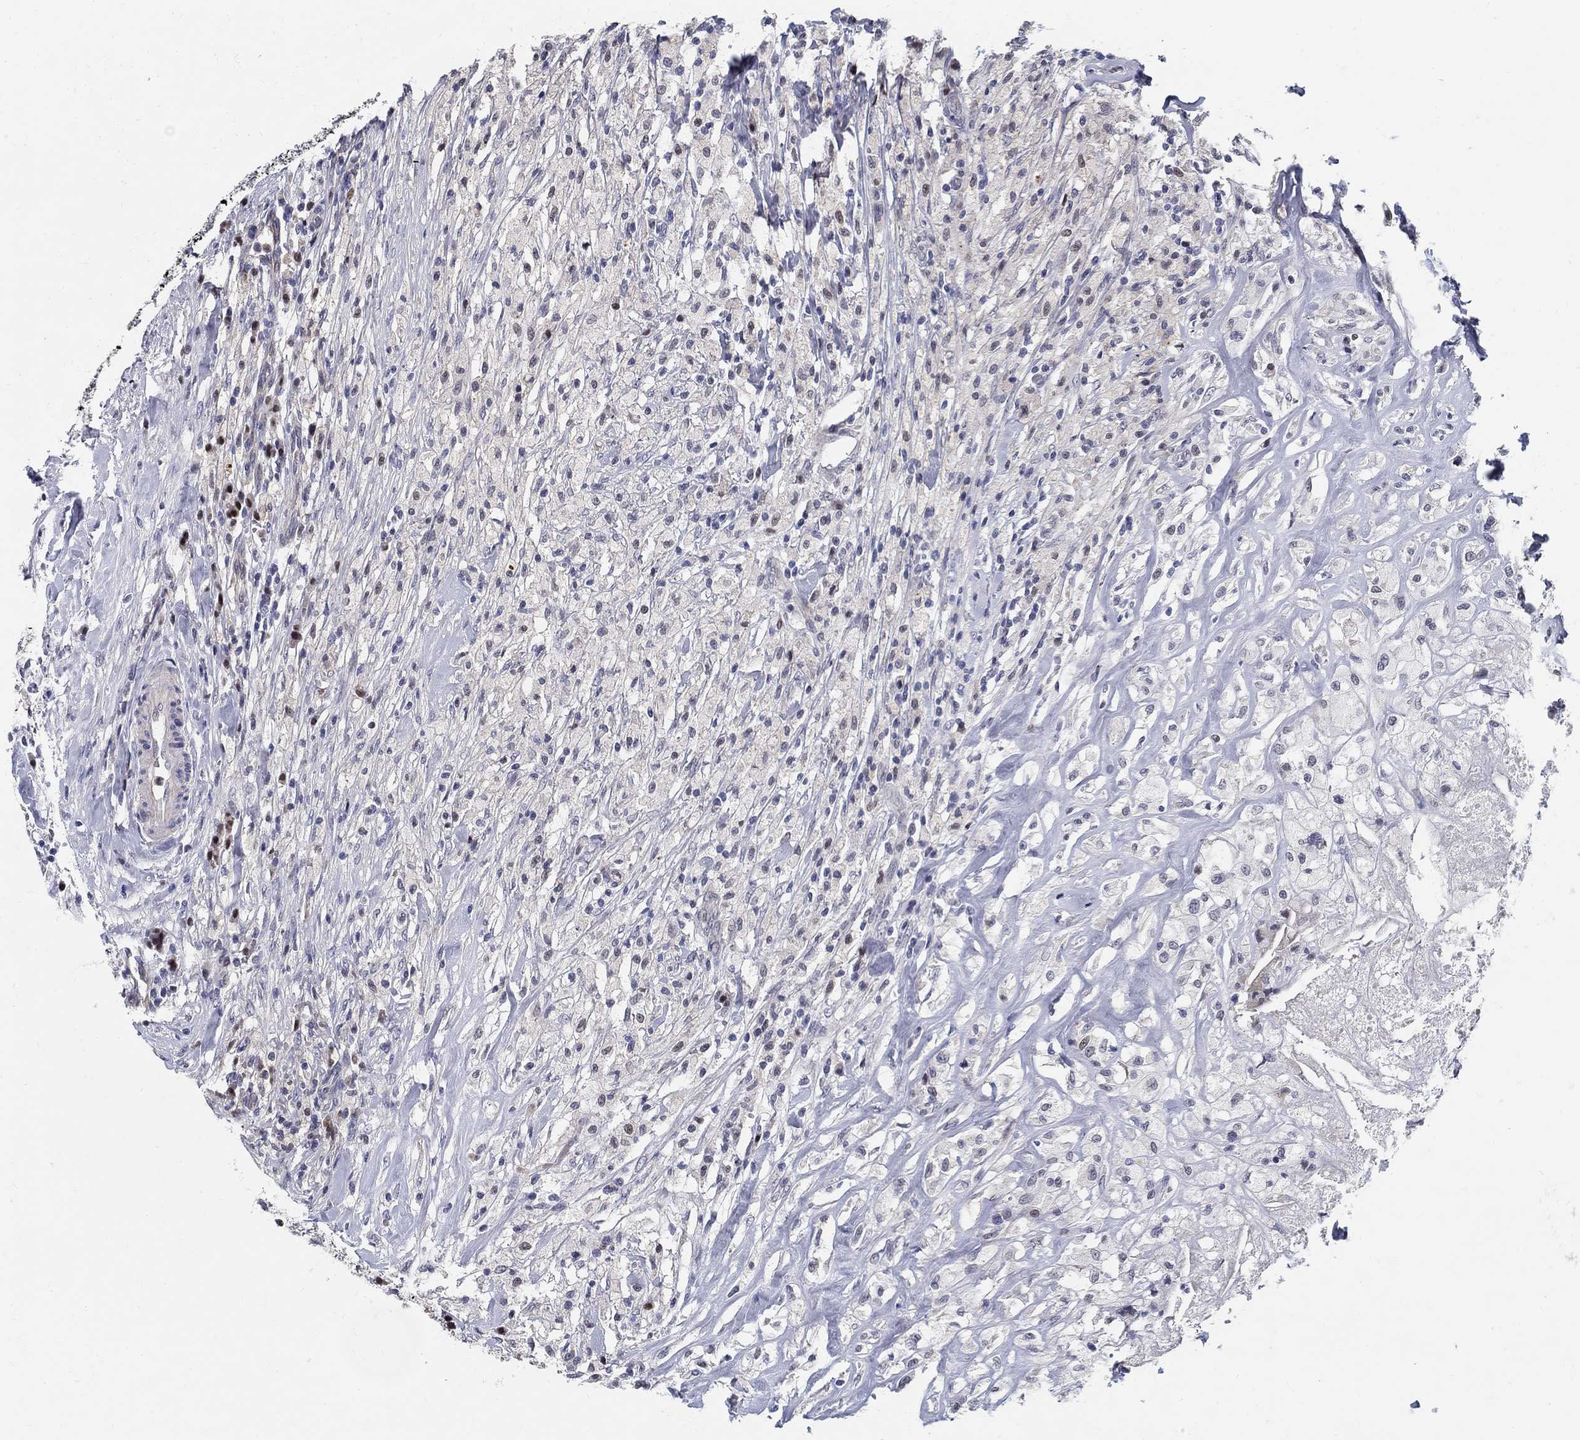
{"staining": {"intensity": "negative", "quantity": "none", "location": "none"}, "tissue": "testis cancer", "cell_type": "Tumor cells", "image_type": "cancer", "snomed": [{"axis": "morphology", "description": "Necrosis, NOS"}, {"axis": "morphology", "description": "Carcinoma, Embryonal, NOS"}, {"axis": "topography", "description": "Testis"}], "caption": "Immunohistochemistry micrograph of testis embryonal carcinoma stained for a protein (brown), which reveals no expression in tumor cells.", "gene": "C16orf46", "patient": {"sex": "male", "age": 19}}